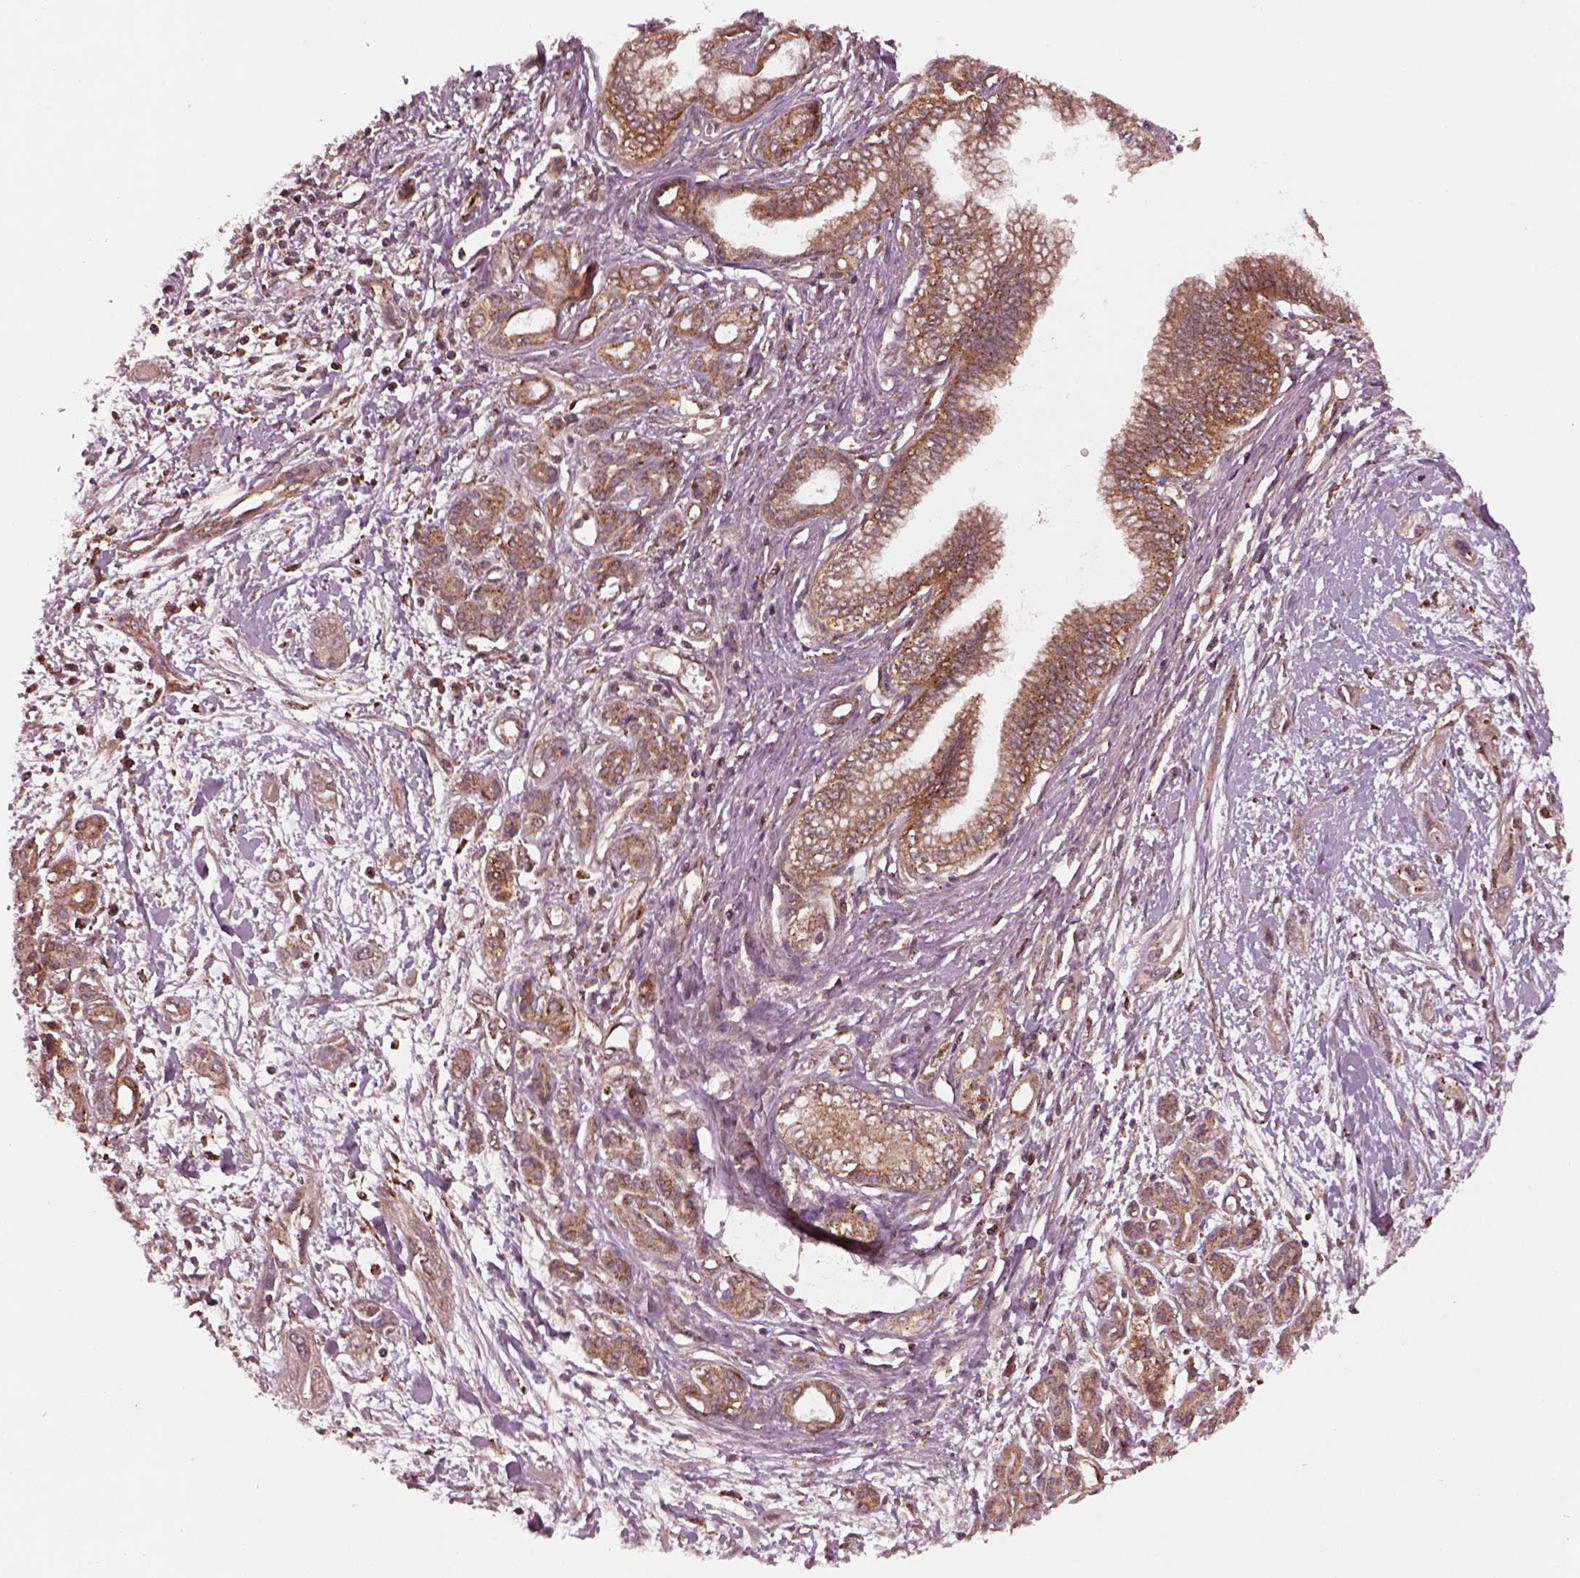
{"staining": {"intensity": "moderate", "quantity": ">75%", "location": "cytoplasmic/membranous"}, "tissue": "pancreatic cancer", "cell_type": "Tumor cells", "image_type": "cancer", "snomed": [{"axis": "morphology", "description": "Adenocarcinoma, NOS"}, {"axis": "topography", "description": "Pancreas"}], "caption": "A high-resolution histopathology image shows immunohistochemistry (IHC) staining of pancreatic cancer (adenocarcinoma), which shows moderate cytoplasmic/membranous positivity in approximately >75% of tumor cells.", "gene": "WASHC2A", "patient": {"sex": "female", "age": 55}}